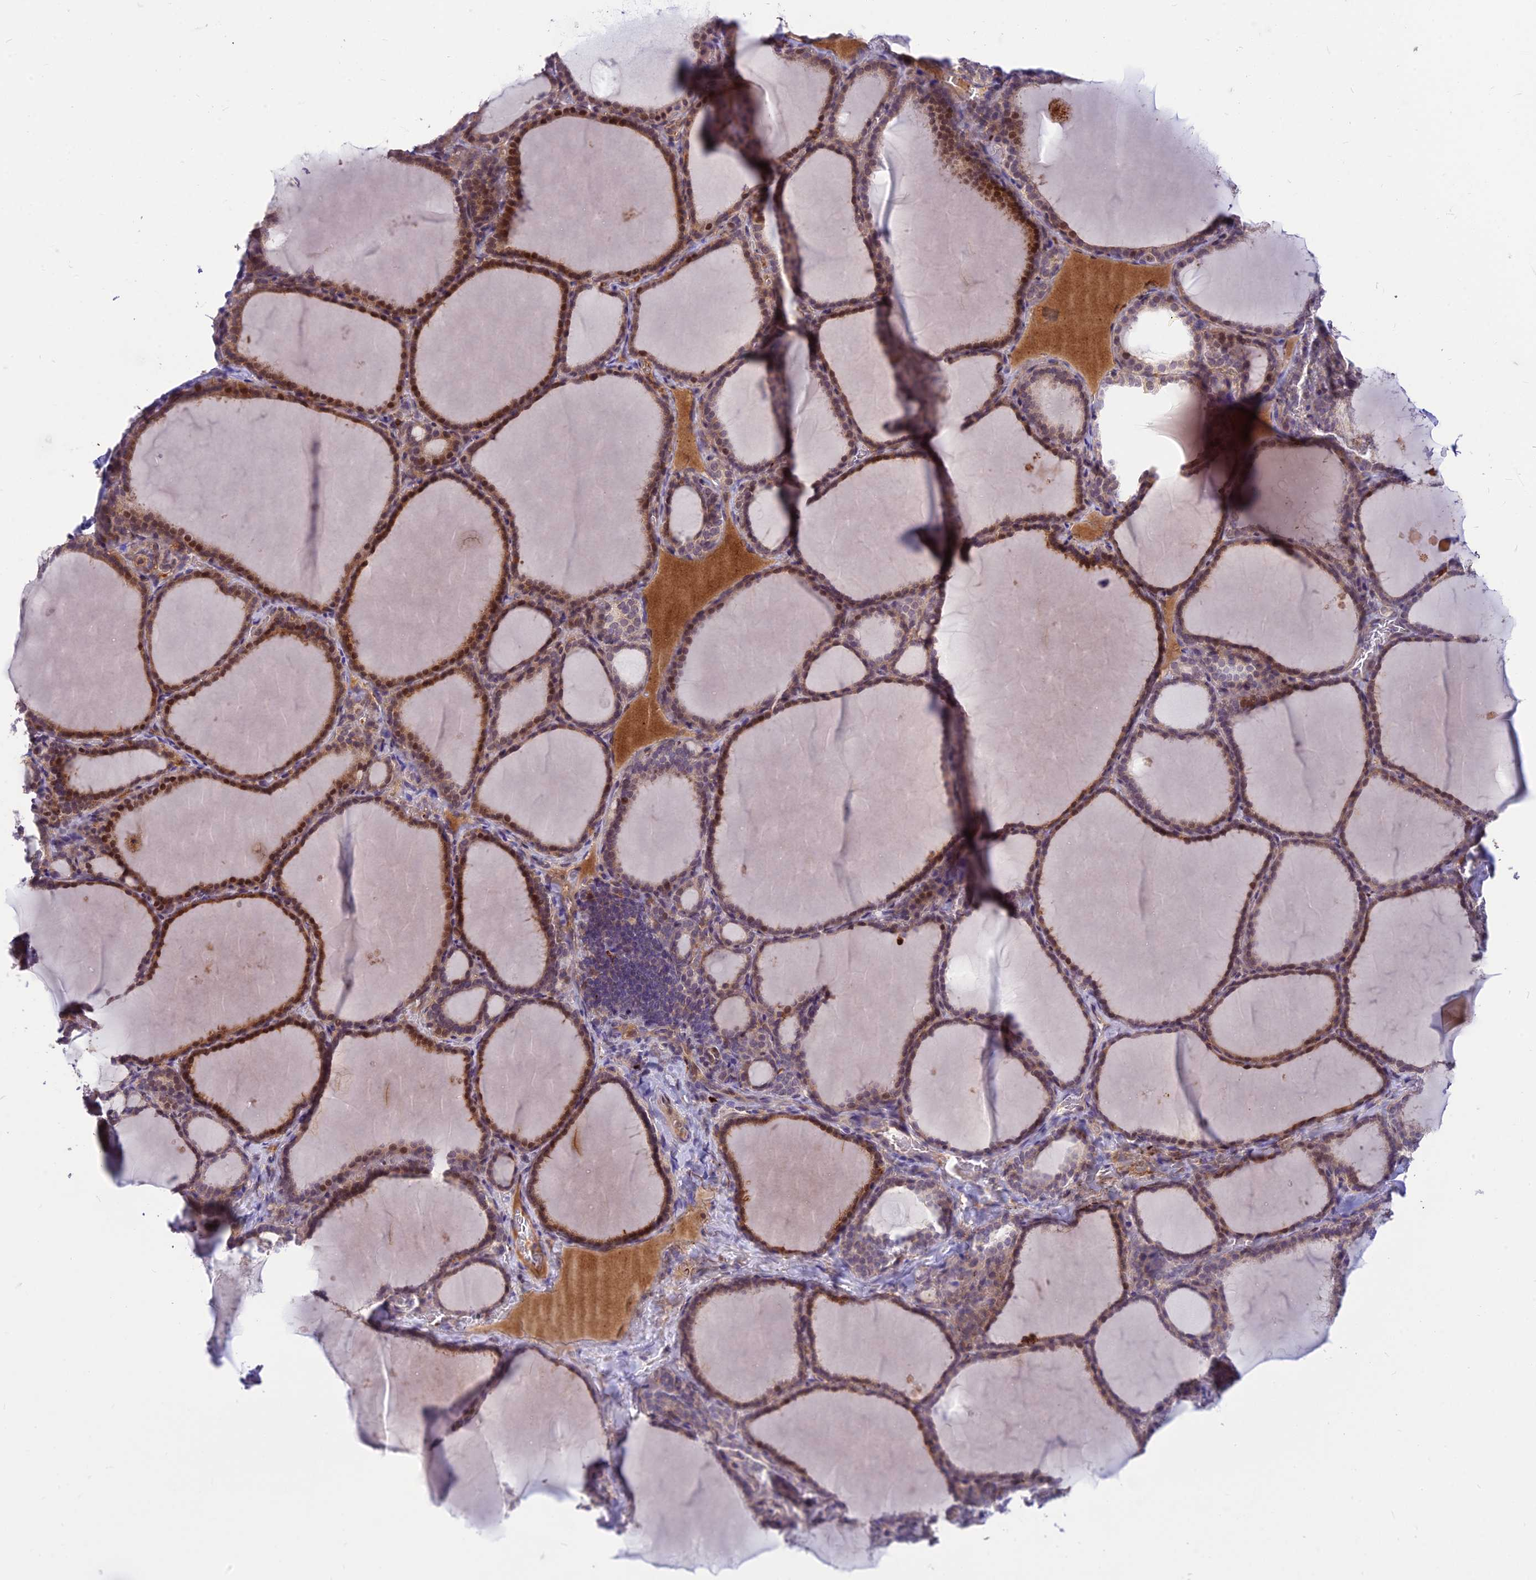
{"staining": {"intensity": "weak", "quantity": ">75%", "location": "cytoplasmic/membranous"}, "tissue": "thyroid gland", "cell_type": "Glandular cells", "image_type": "normal", "snomed": [{"axis": "morphology", "description": "Normal tissue, NOS"}, {"axis": "topography", "description": "Thyroid gland"}], "caption": "This photomicrograph exhibits IHC staining of benign human thyroid gland, with low weak cytoplasmic/membranous positivity in about >75% of glandular cells.", "gene": "ASPDH", "patient": {"sex": "female", "age": 39}}